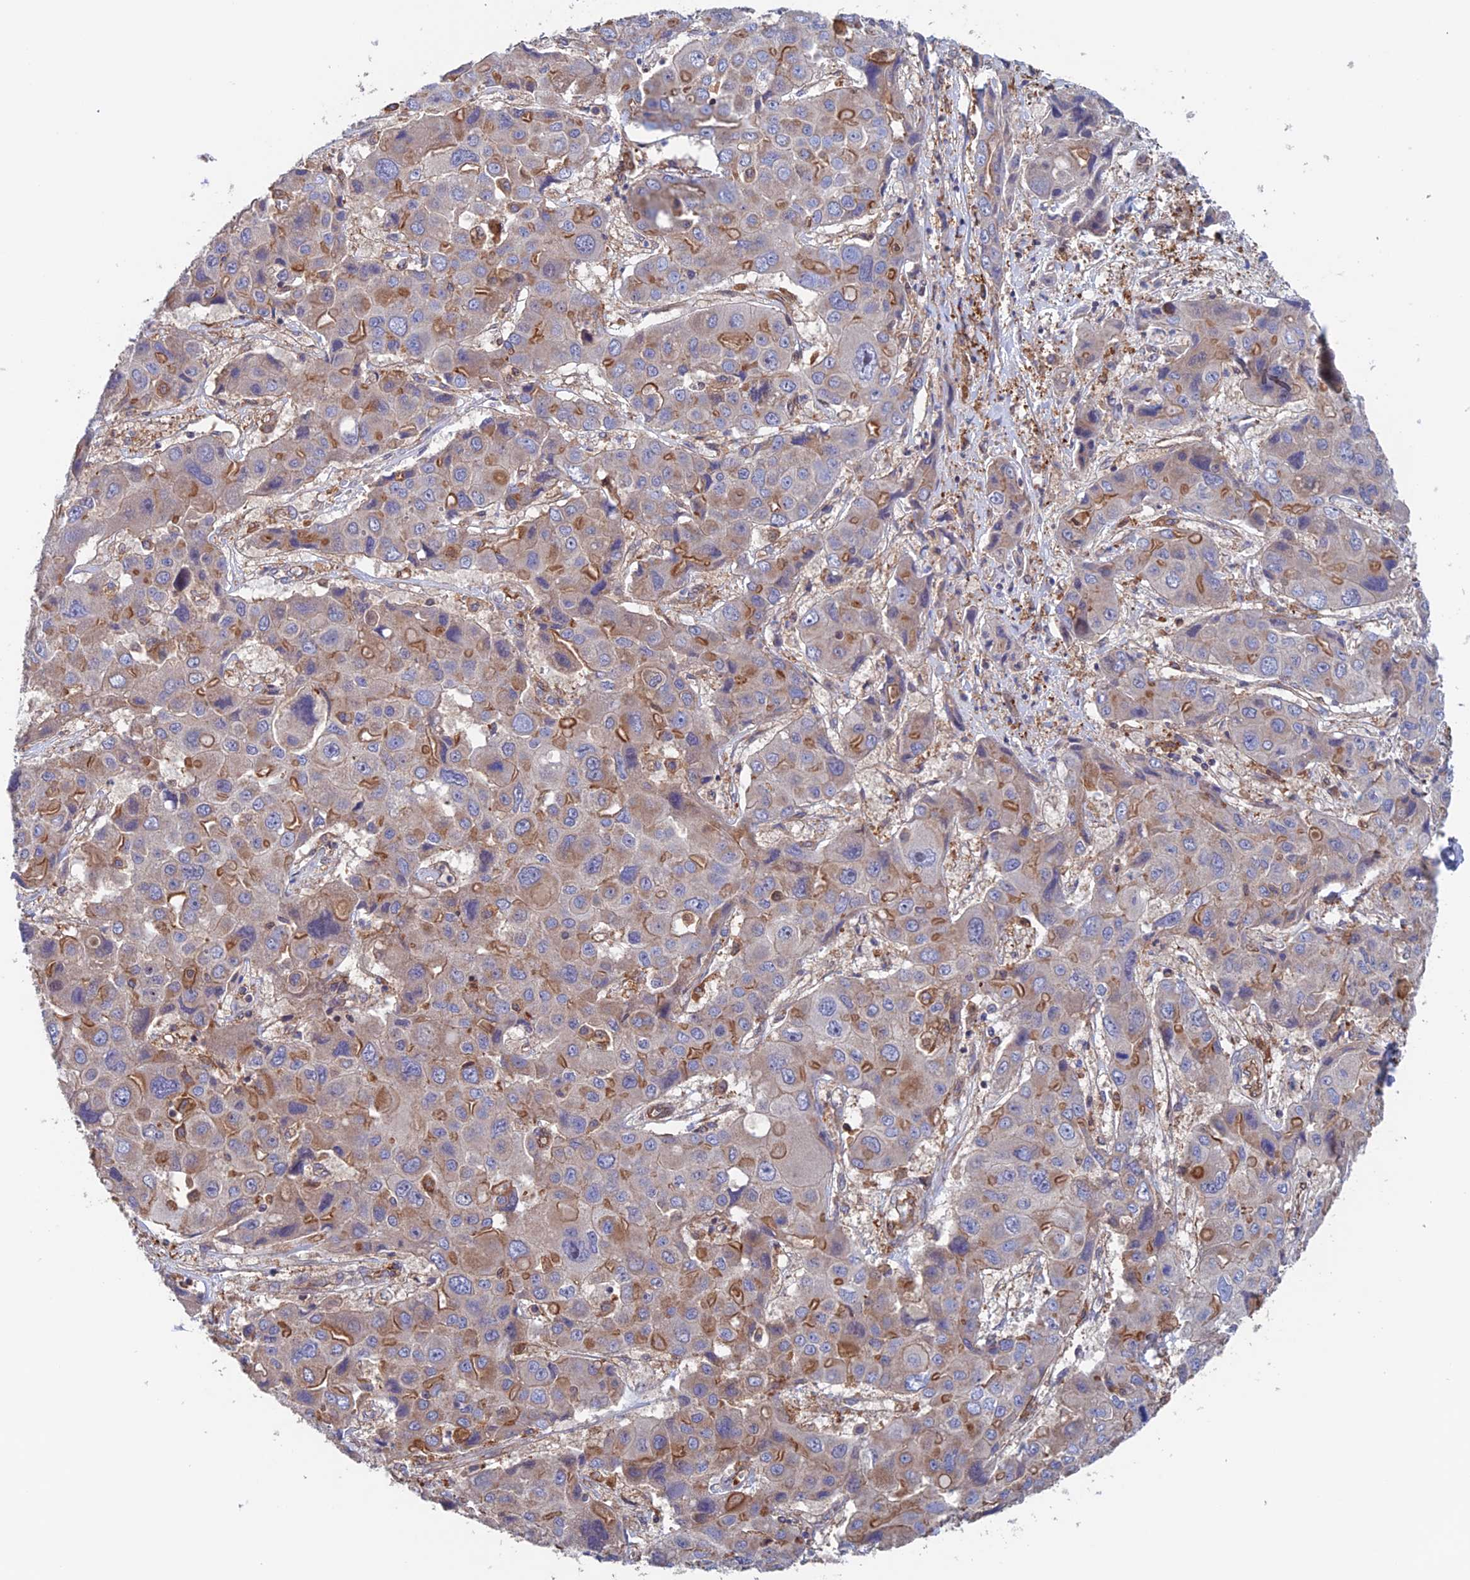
{"staining": {"intensity": "moderate", "quantity": "<25%", "location": "cytoplasmic/membranous"}, "tissue": "liver cancer", "cell_type": "Tumor cells", "image_type": "cancer", "snomed": [{"axis": "morphology", "description": "Cholangiocarcinoma"}, {"axis": "topography", "description": "Liver"}], "caption": "Liver cancer (cholangiocarcinoma) was stained to show a protein in brown. There is low levels of moderate cytoplasmic/membranous staining in approximately <25% of tumor cells.", "gene": "NUDT16L1", "patient": {"sex": "male", "age": 67}}